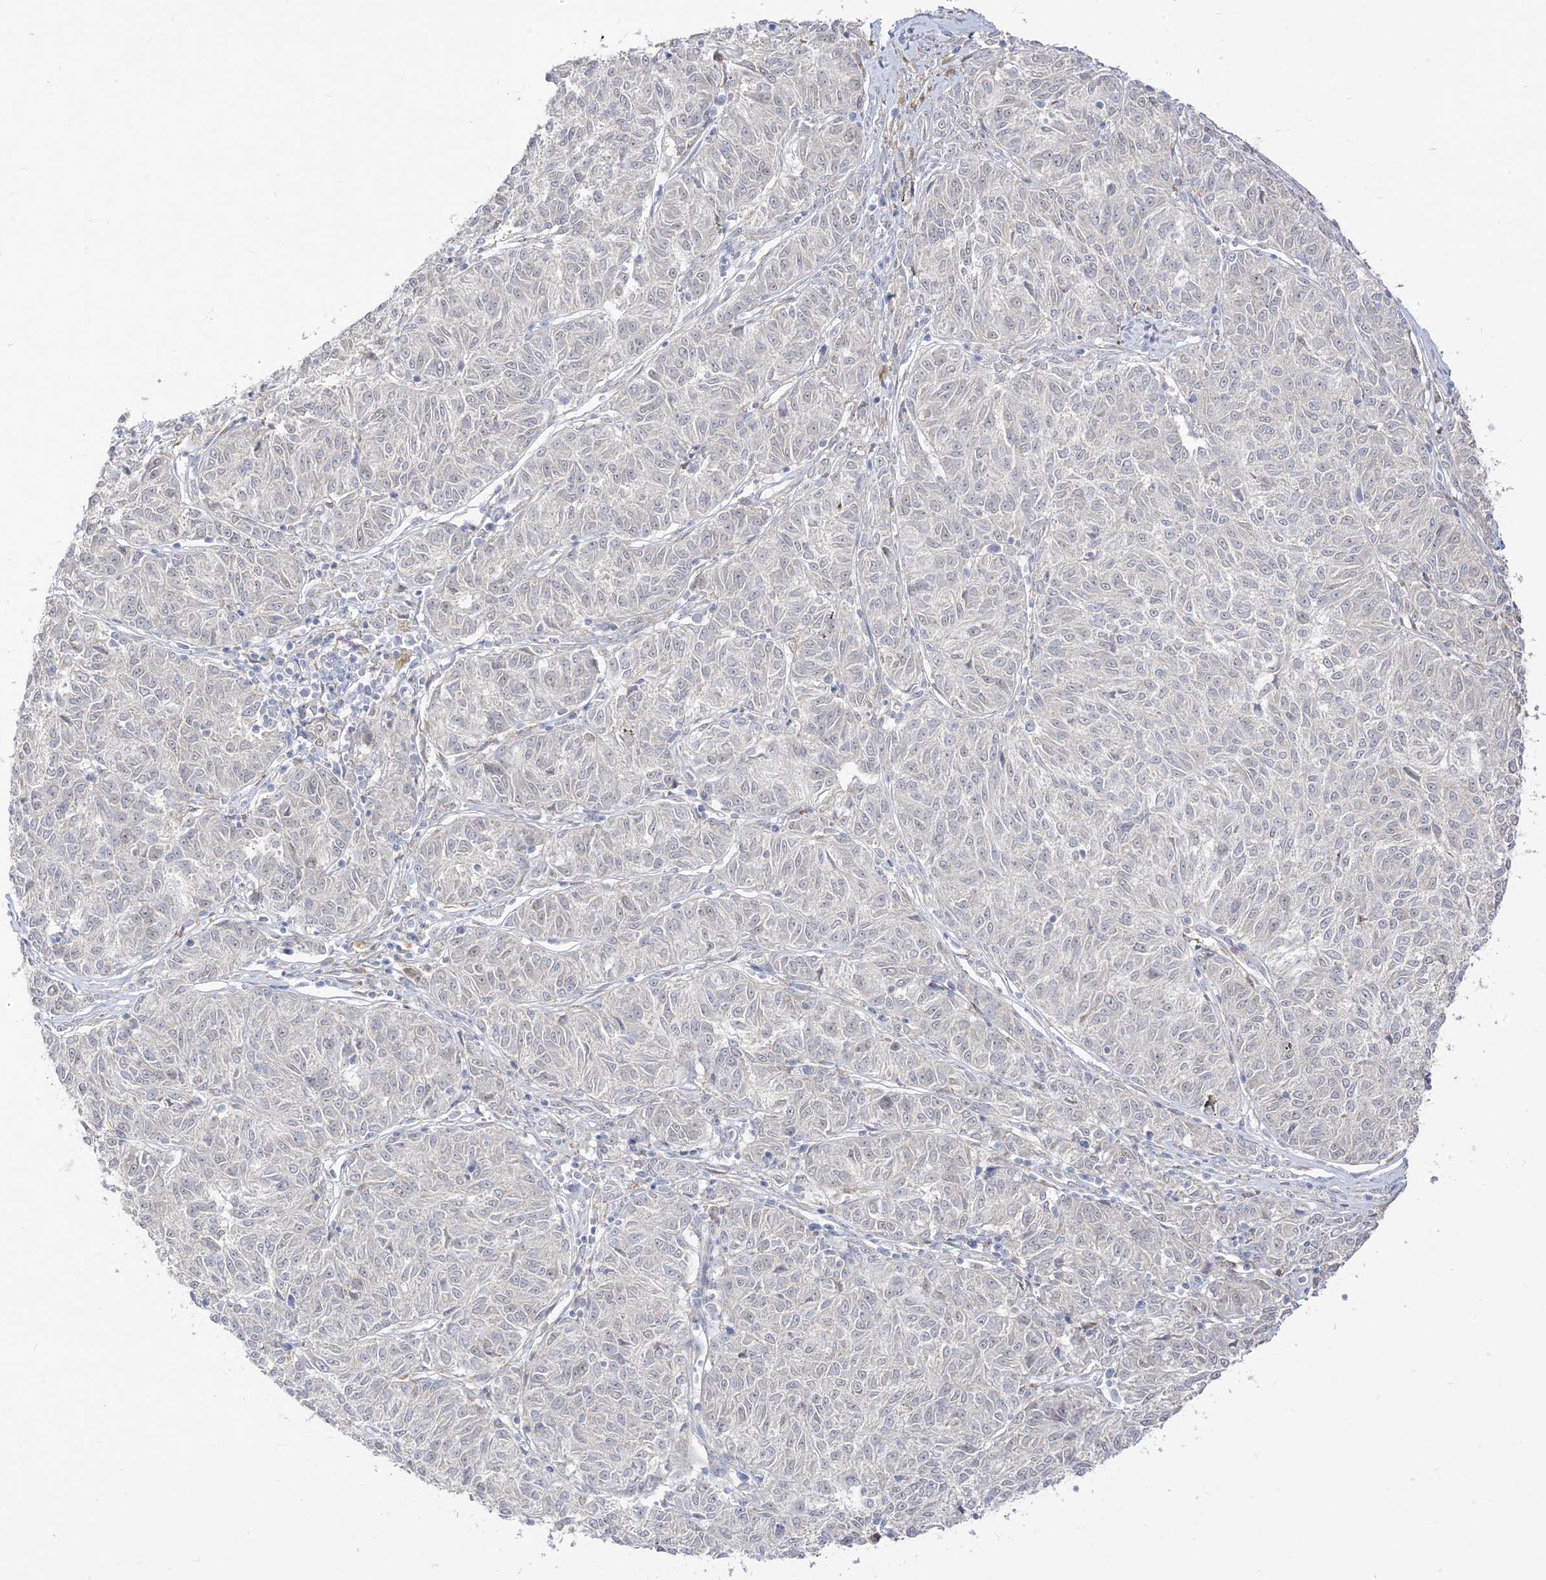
{"staining": {"intensity": "negative", "quantity": "none", "location": "none"}, "tissue": "melanoma", "cell_type": "Tumor cells", "image_type": "cancer", "snomed": [{"axis": "morphology", "description": "Malignant melanoma, NOS"}, {"axis": "topography", "description": "Skin"}], "caption": "Protein analysis of melanoma demonstrates no significant staining in tumor cells. The staining is performed using DAB brown chromogen with nuclei counter-stained in using hematoxylin.", "gene": "LOXL3", "patient": {"sex": "female", "age": 72}}